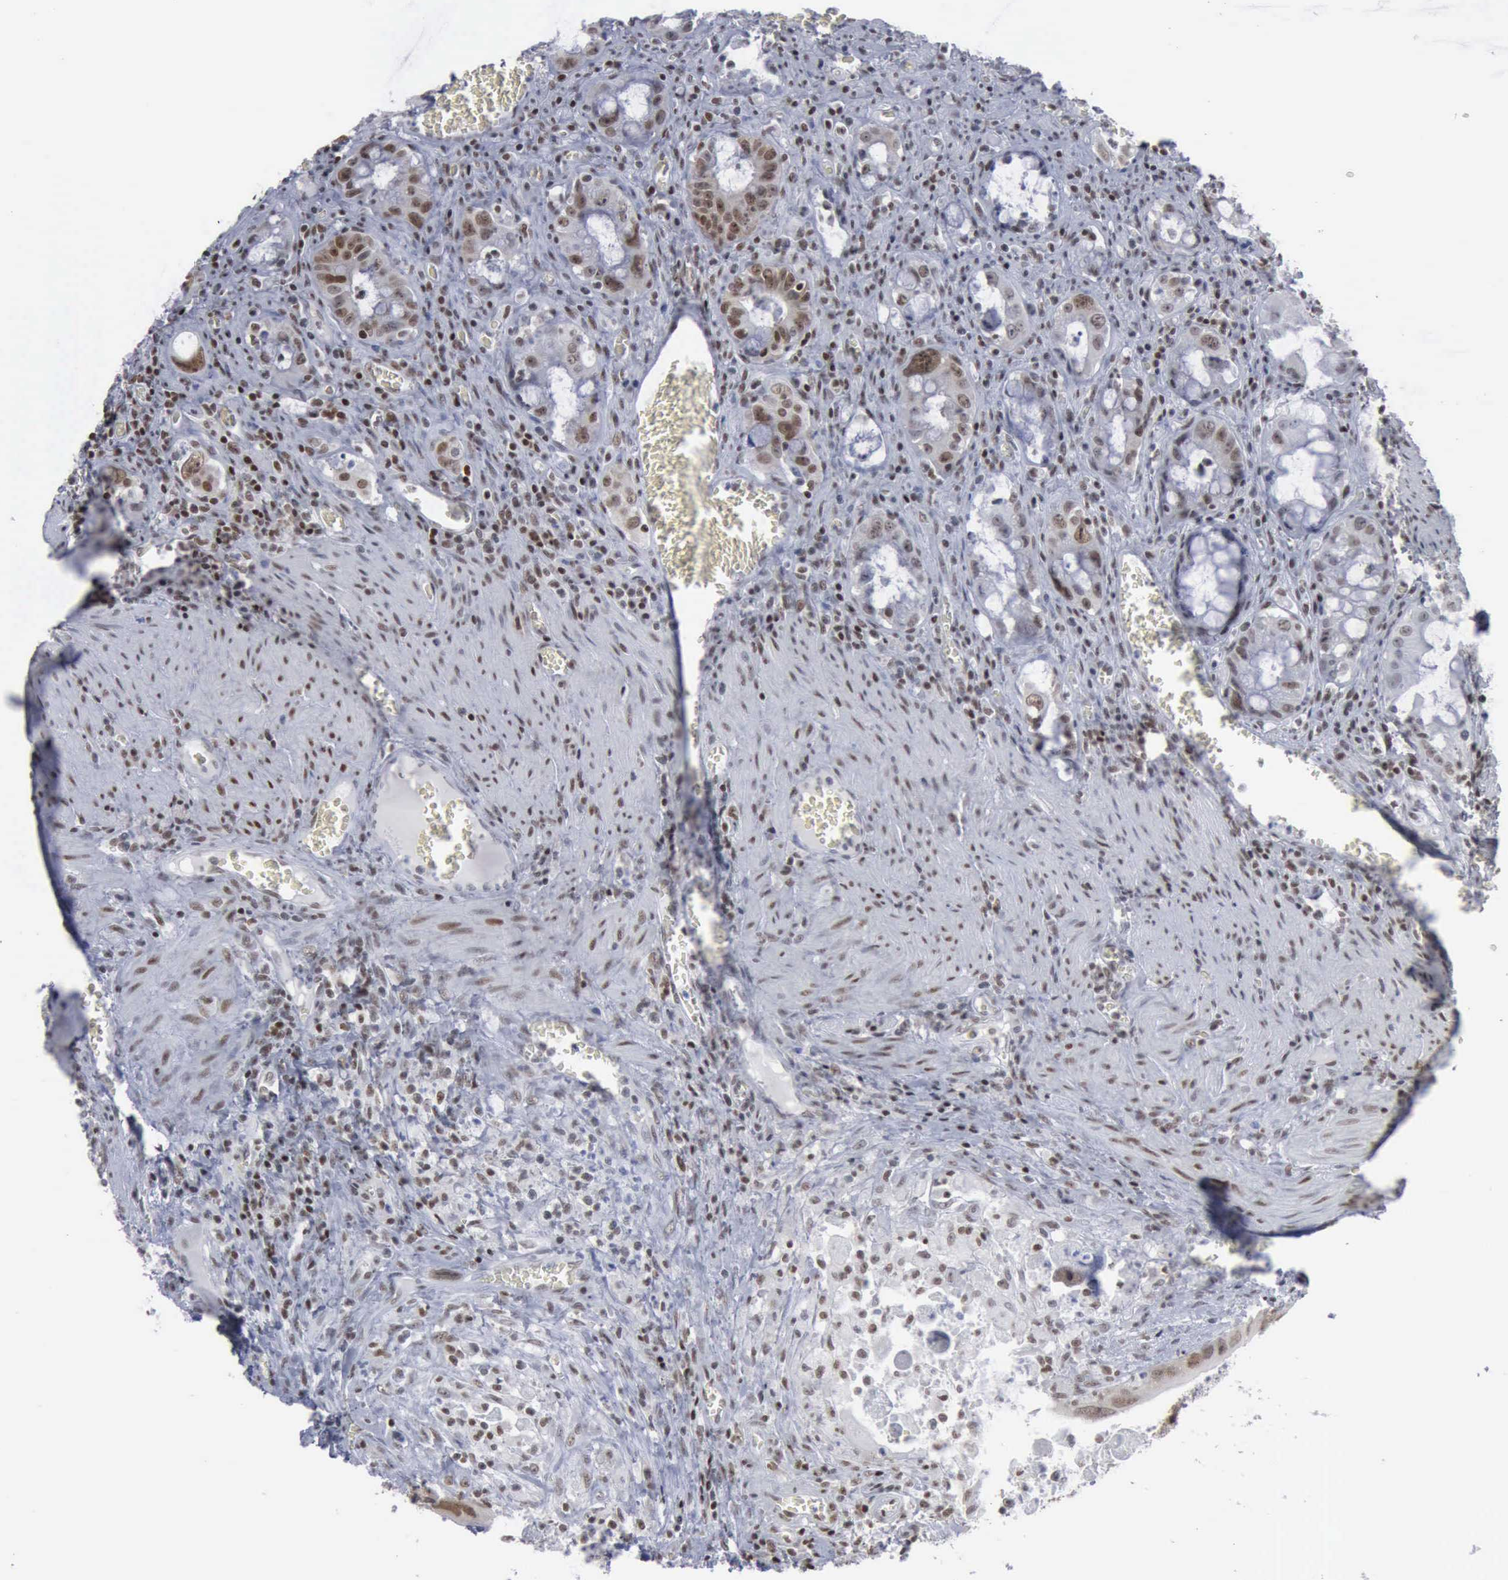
{"staining": {"intensity": "moderate", "quantity": "25%-75%", "location": "nuclear"}, "tissue": "colorectal cancer", "cell_type": "Tumor cells", "image_type": "cancer", "snomed": [{"axis": "morphology", "description": "Adenocarcinoma, NOS"}, {"axis": "topography", "description": "Rectum"}], "caption": "Protein expression analysis of colorectal cancer (adenocarcinoma) reveals moderate nuclear expression in approximately 25%-75% of tumor cells.", "gene": "XPA", "patient": {"sex": "male", "age": 70}}